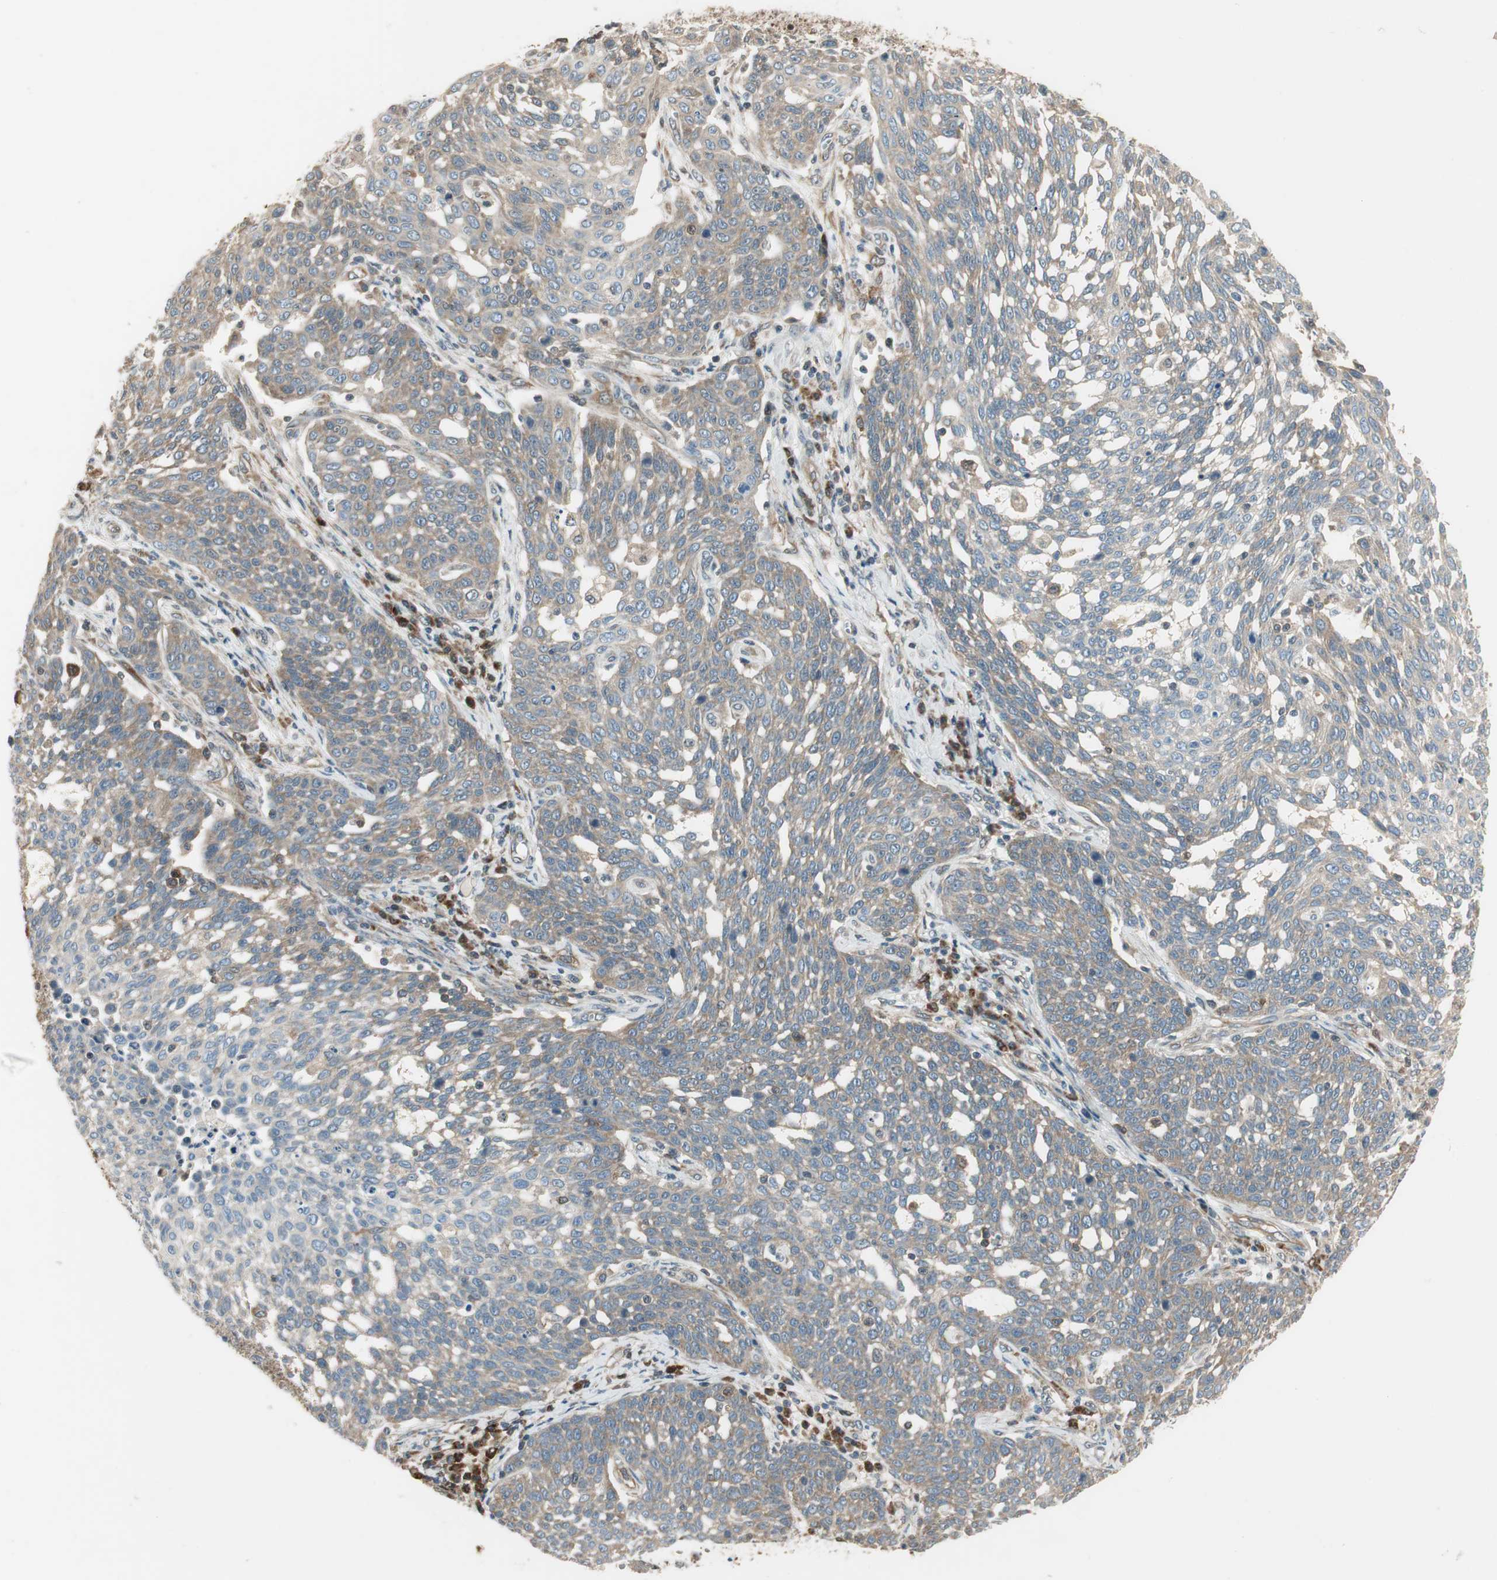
{"staining": {"intensity": "weak", "quantity": "<25%", "location": "cytoplasmic/membranous"}, "tissue": "cervical cancer", "cell_type": "Tumor cells", "image_type": "cancer", "snomed": [{"axis": "morphology", "description": "Squamous cell carcinoma, NOS"}, {"axis": "topography", "description": "Cervix"}], "caption": "This is an IHC histopathology image of squamous cell carcinoma (cervical). There is no staining in tumor cells.", "gene": "IPO5", "patient": {"sex": "female", "age": 34}}